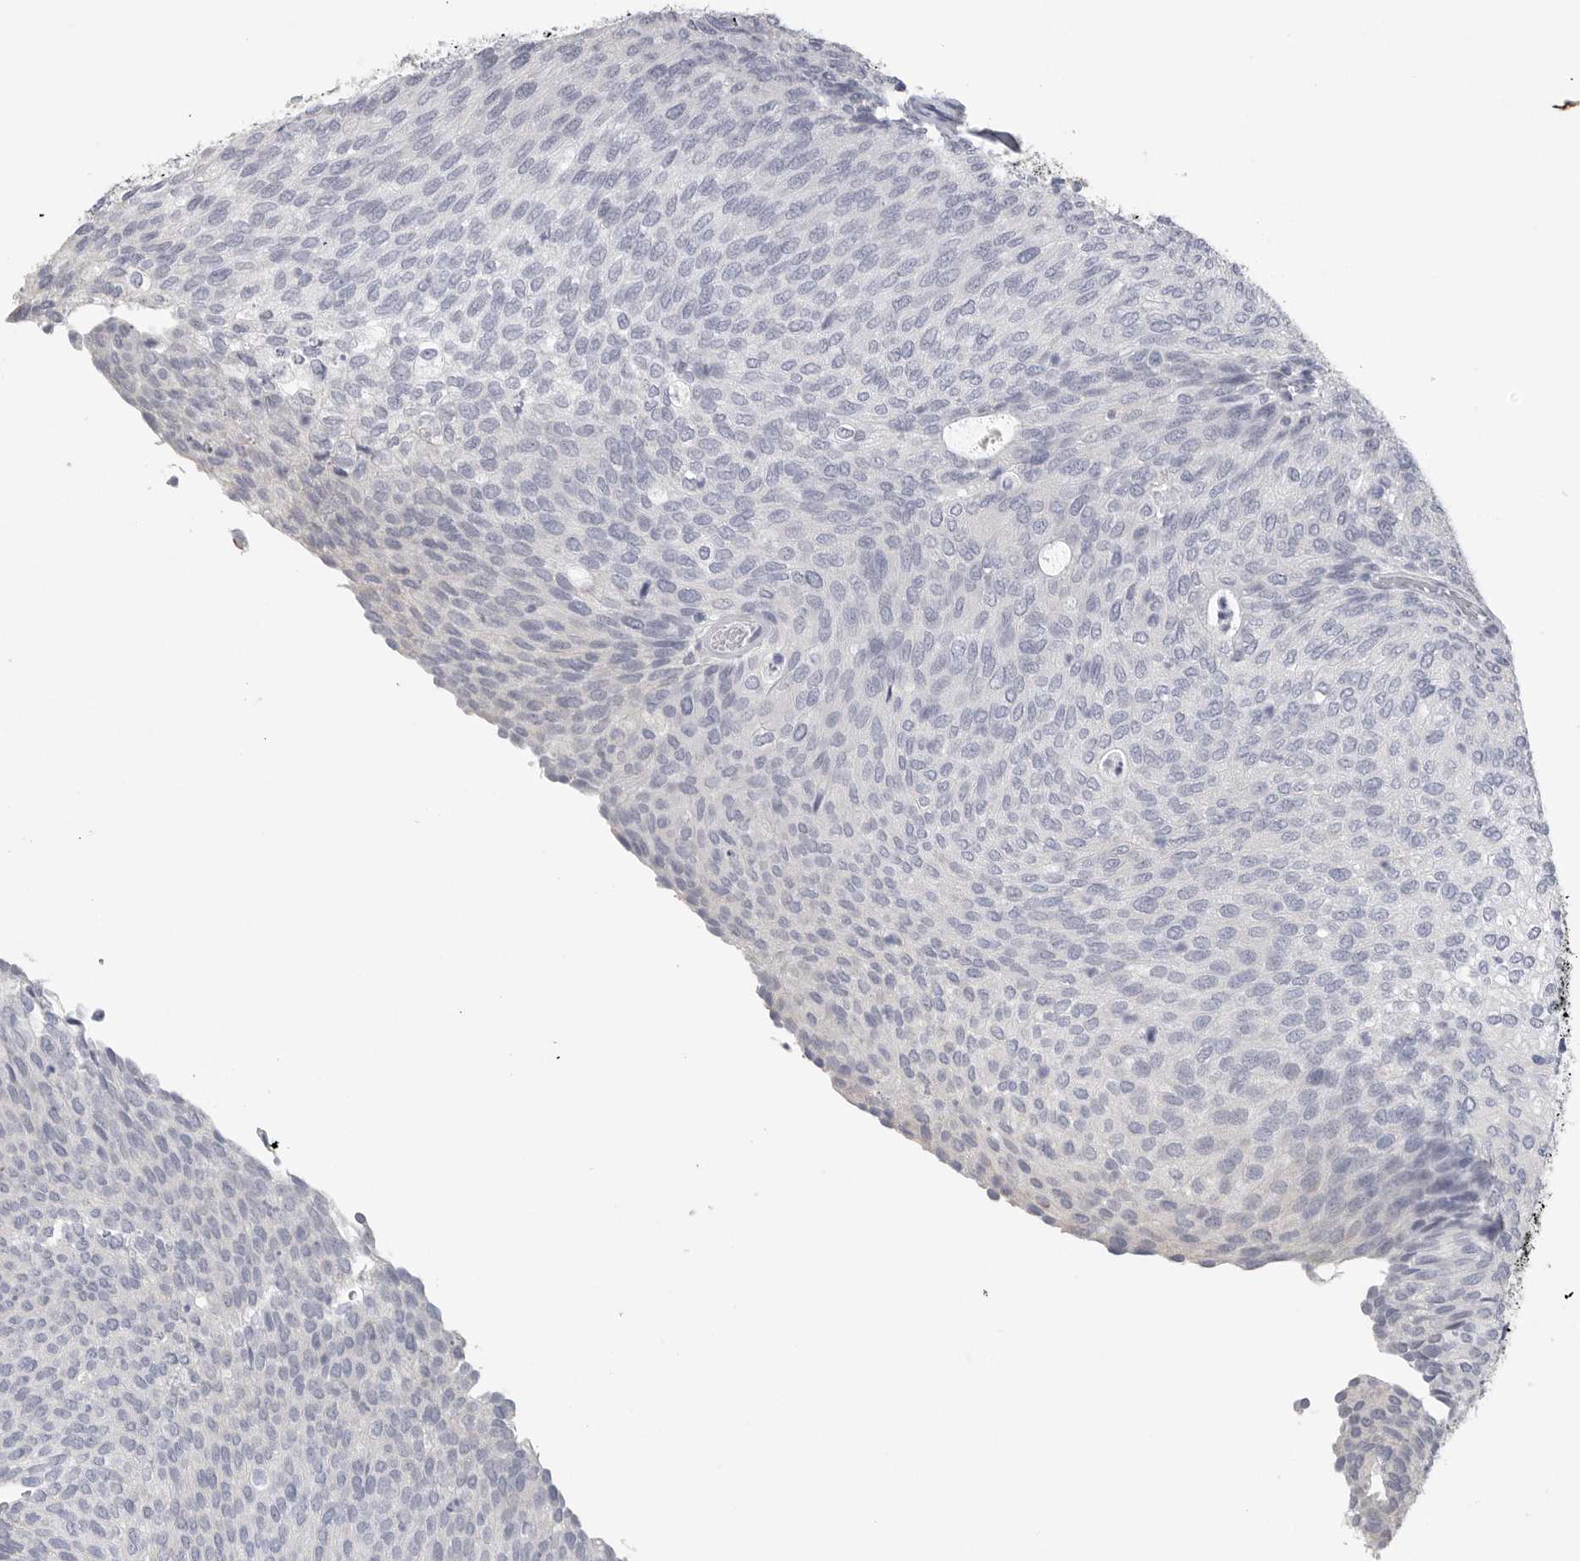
{"staining": {"intensity": "negative", "quantity": "none", "location": "none"}, "tissue": "urothelial cancer", "cell_type": "Tumor cells", "image_type": "cancer", "snomed": [{"axis": "morphology", "description": "Urothelial carcinoma, Low grade"}, {"axis": "topography", "description": "Urinary bladder"}], "caption": "The histopathology image reveals no significant staining in tumor cells of urothelial cancer. (DAB (3,3'-diaminobenzidine) immunohistochemistry (IHC), high magnification).", "gene": "TNR", "patient": {"sex": "female", "age": 79}}